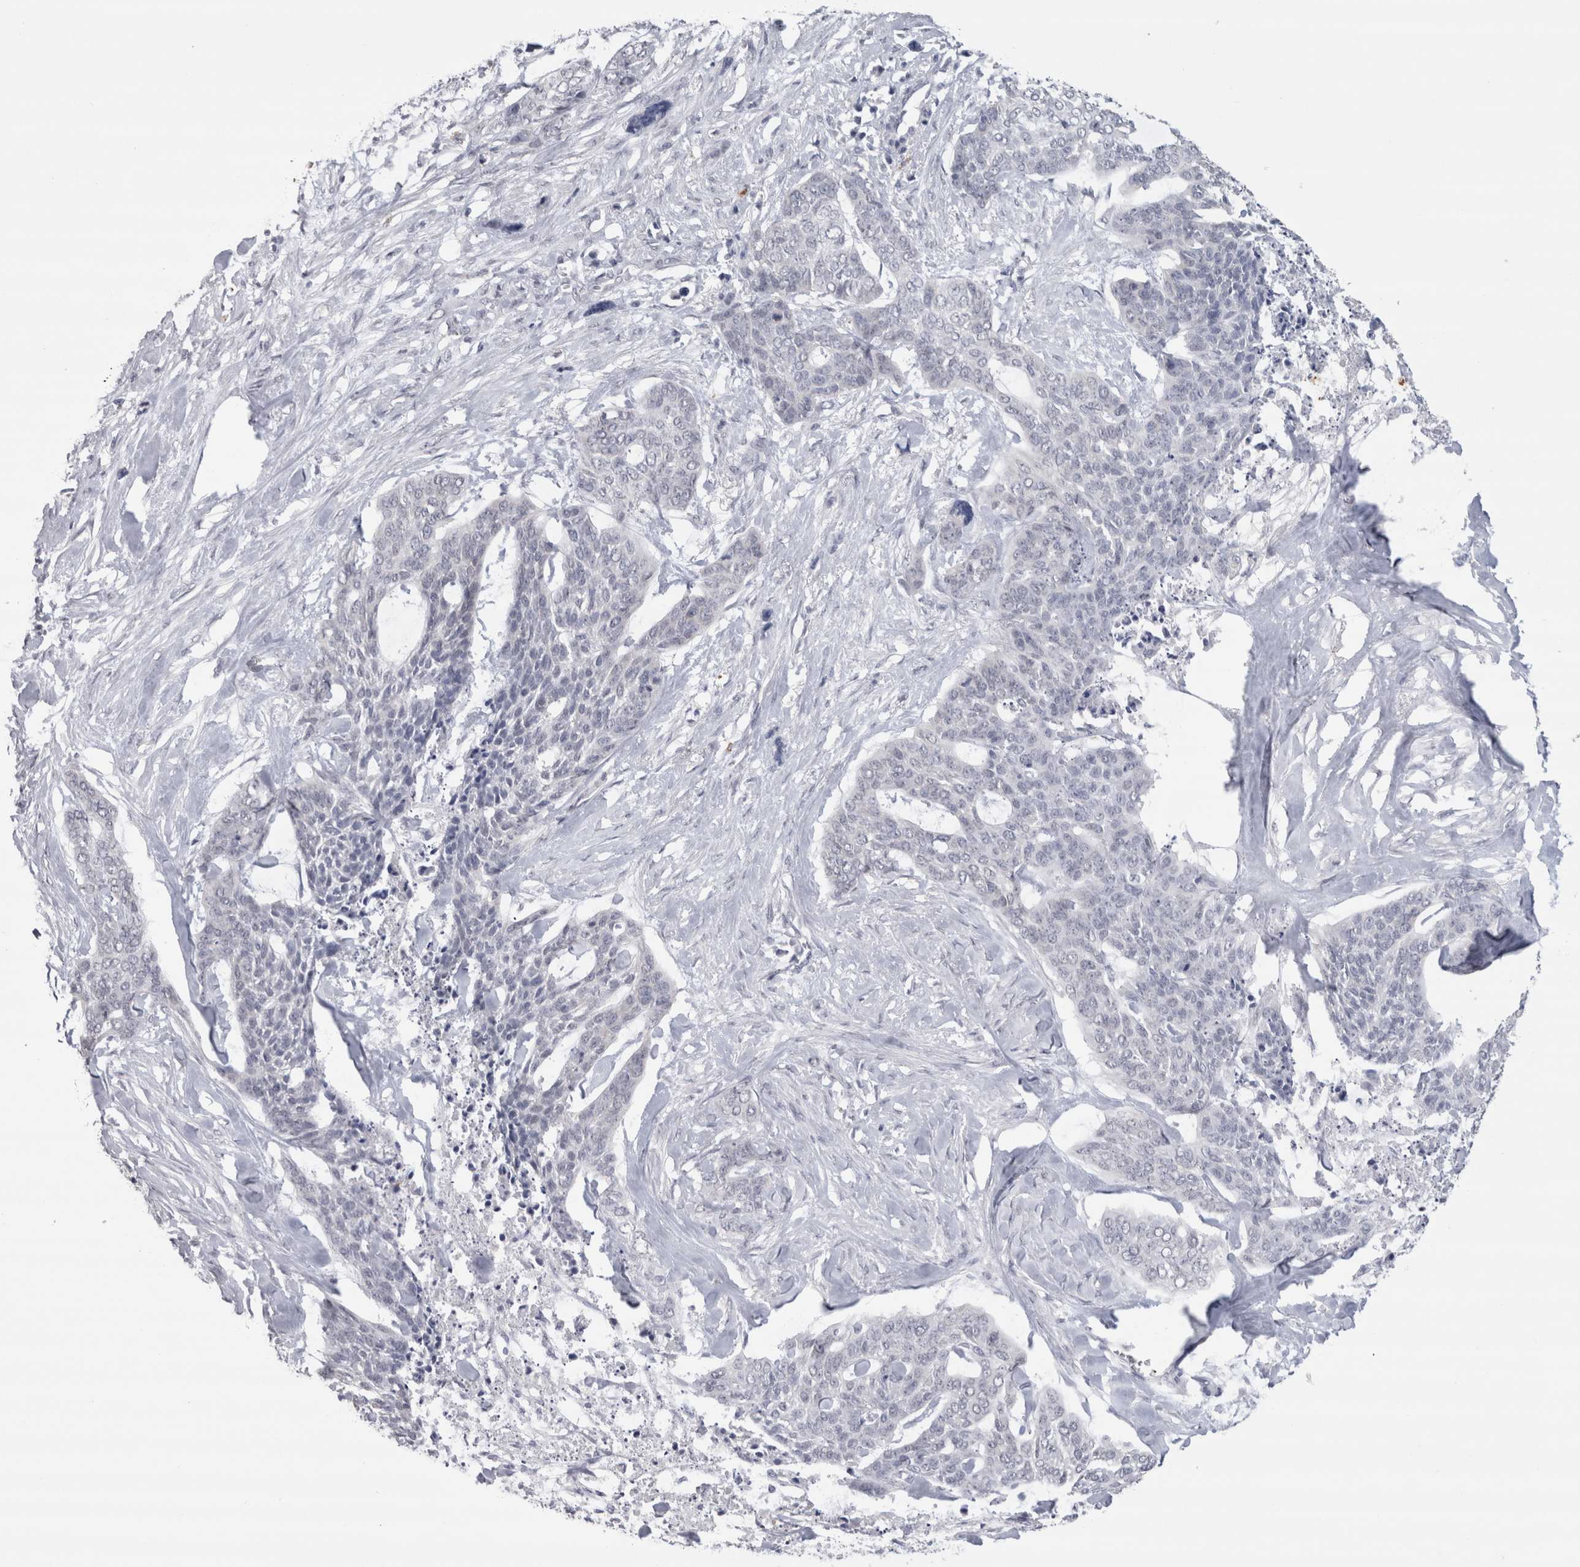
{"staining": {"intensity": "negative", "quantity": "none", "location": "none"}, "tissue": "skin cancer", "cell_type": "Tumor cells", "image_type": "cancer", "snomed": [{"axis": "morphology", "description": "Basal cell carcinoma"}, {"axis": "topography", "description": "Skin"}], "caption": "Tumor cells show no significant staining in skin basal cell carcinoma. (DAB (3,3'-diaminobenzidine) immunohistochemistry (IHC), high magnification).", "gene": "CDH17", "patient": {"sex": "female", "age": 64}}